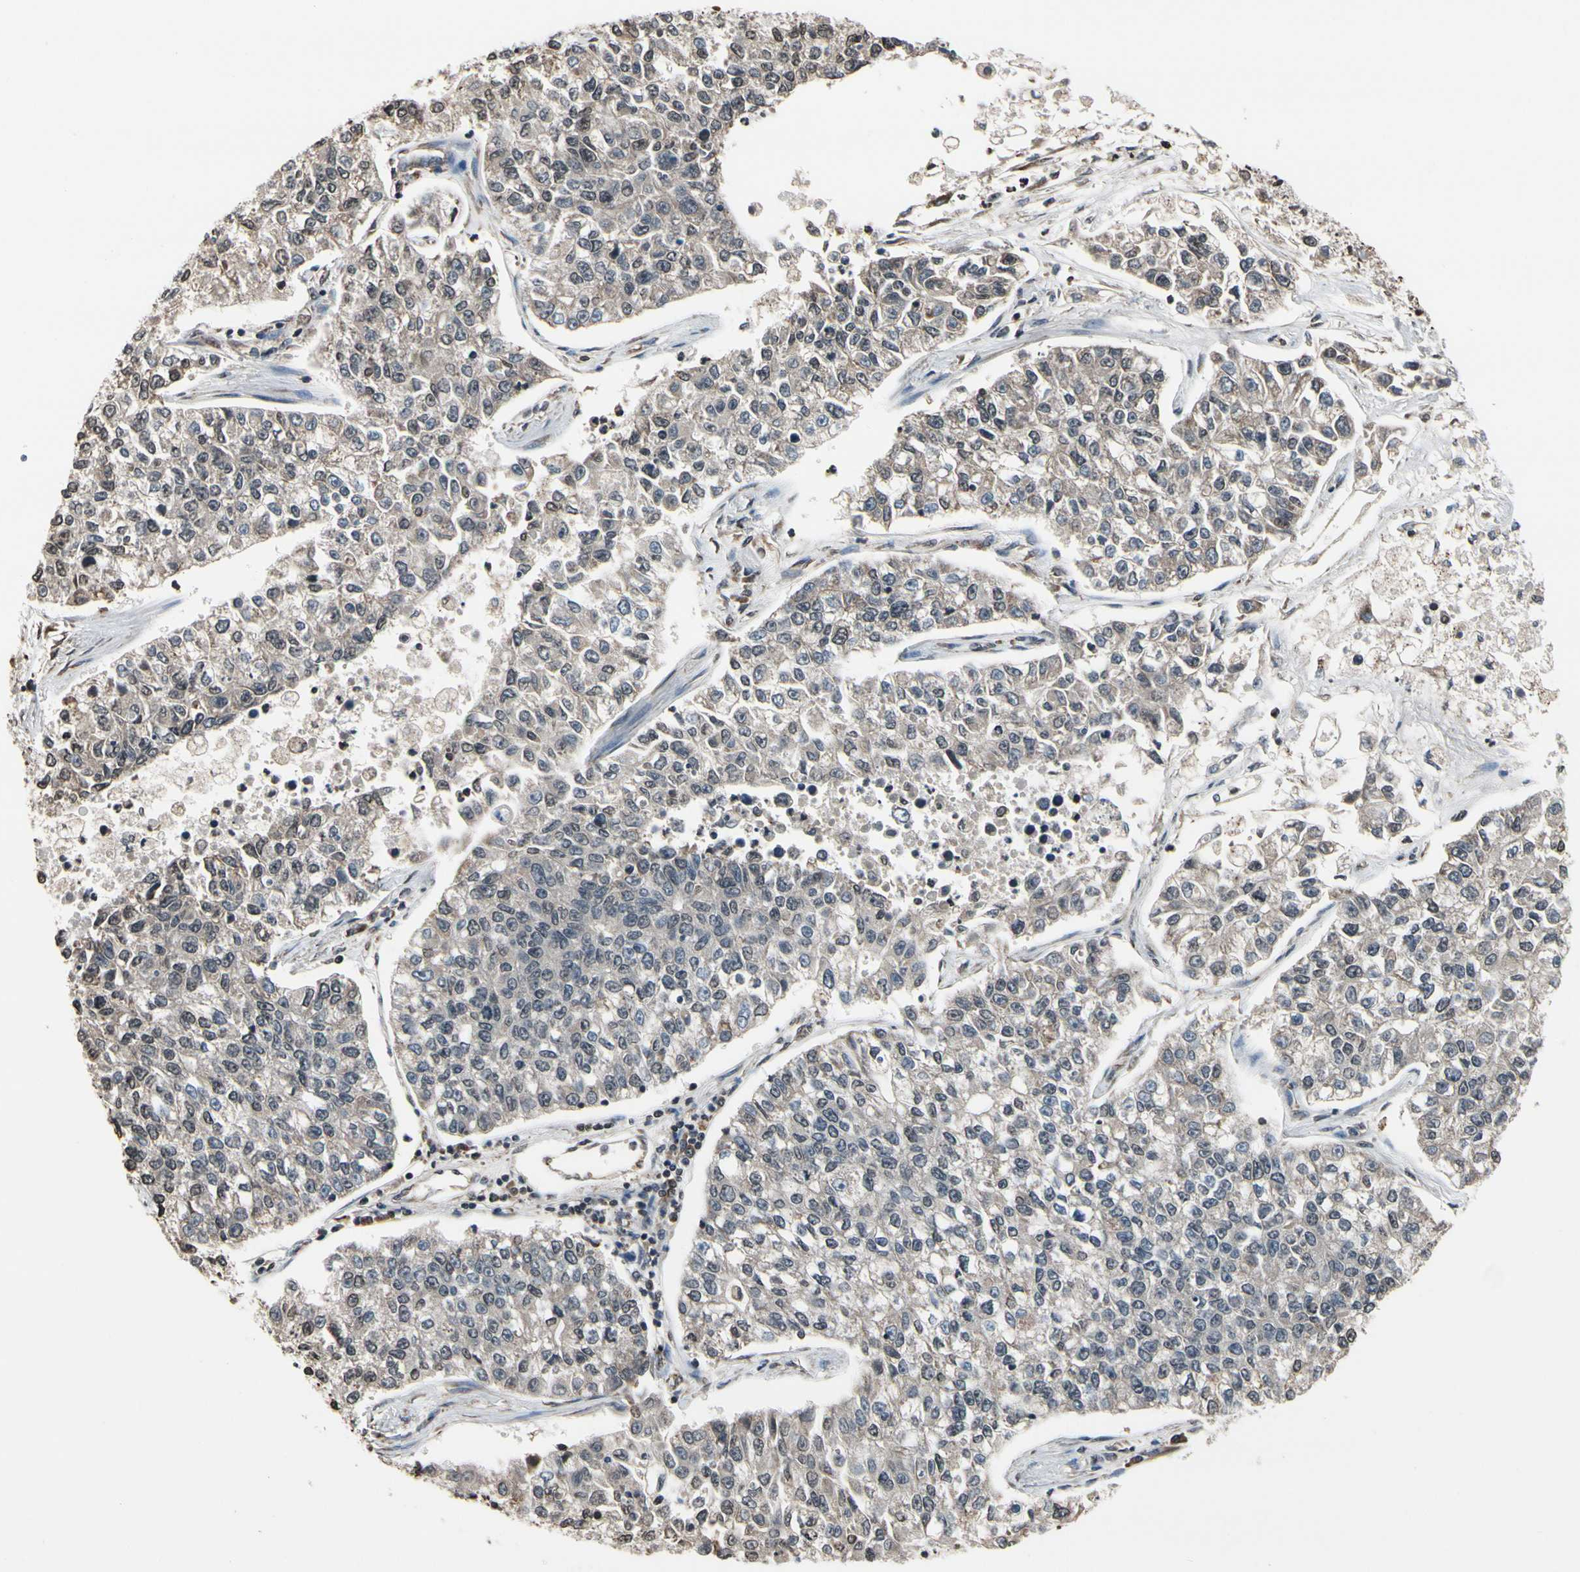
{"staining": {"intensity": "negative", "quantity": "none", "location": "none"}, "tissue": "lung cancer", "cell_type": "Tumor cells", "image_type": "cancer", "snomed": [{"axis": "morphology", "description": "Adenocarcinoma, NOS"}, {"axis": "topography", "description": "Lung"}], "caption": "Immunohistochemistry (IHC) photomicrograph of neoplastic tissue: human lung cancer (adenocarcinoma) stained with DAB (3,3'-diaminobenzidine) reveals no significant protein staining in tumor cells.", "gene": "HIPK2", "patient": {"sex": "male", "age": 49}}